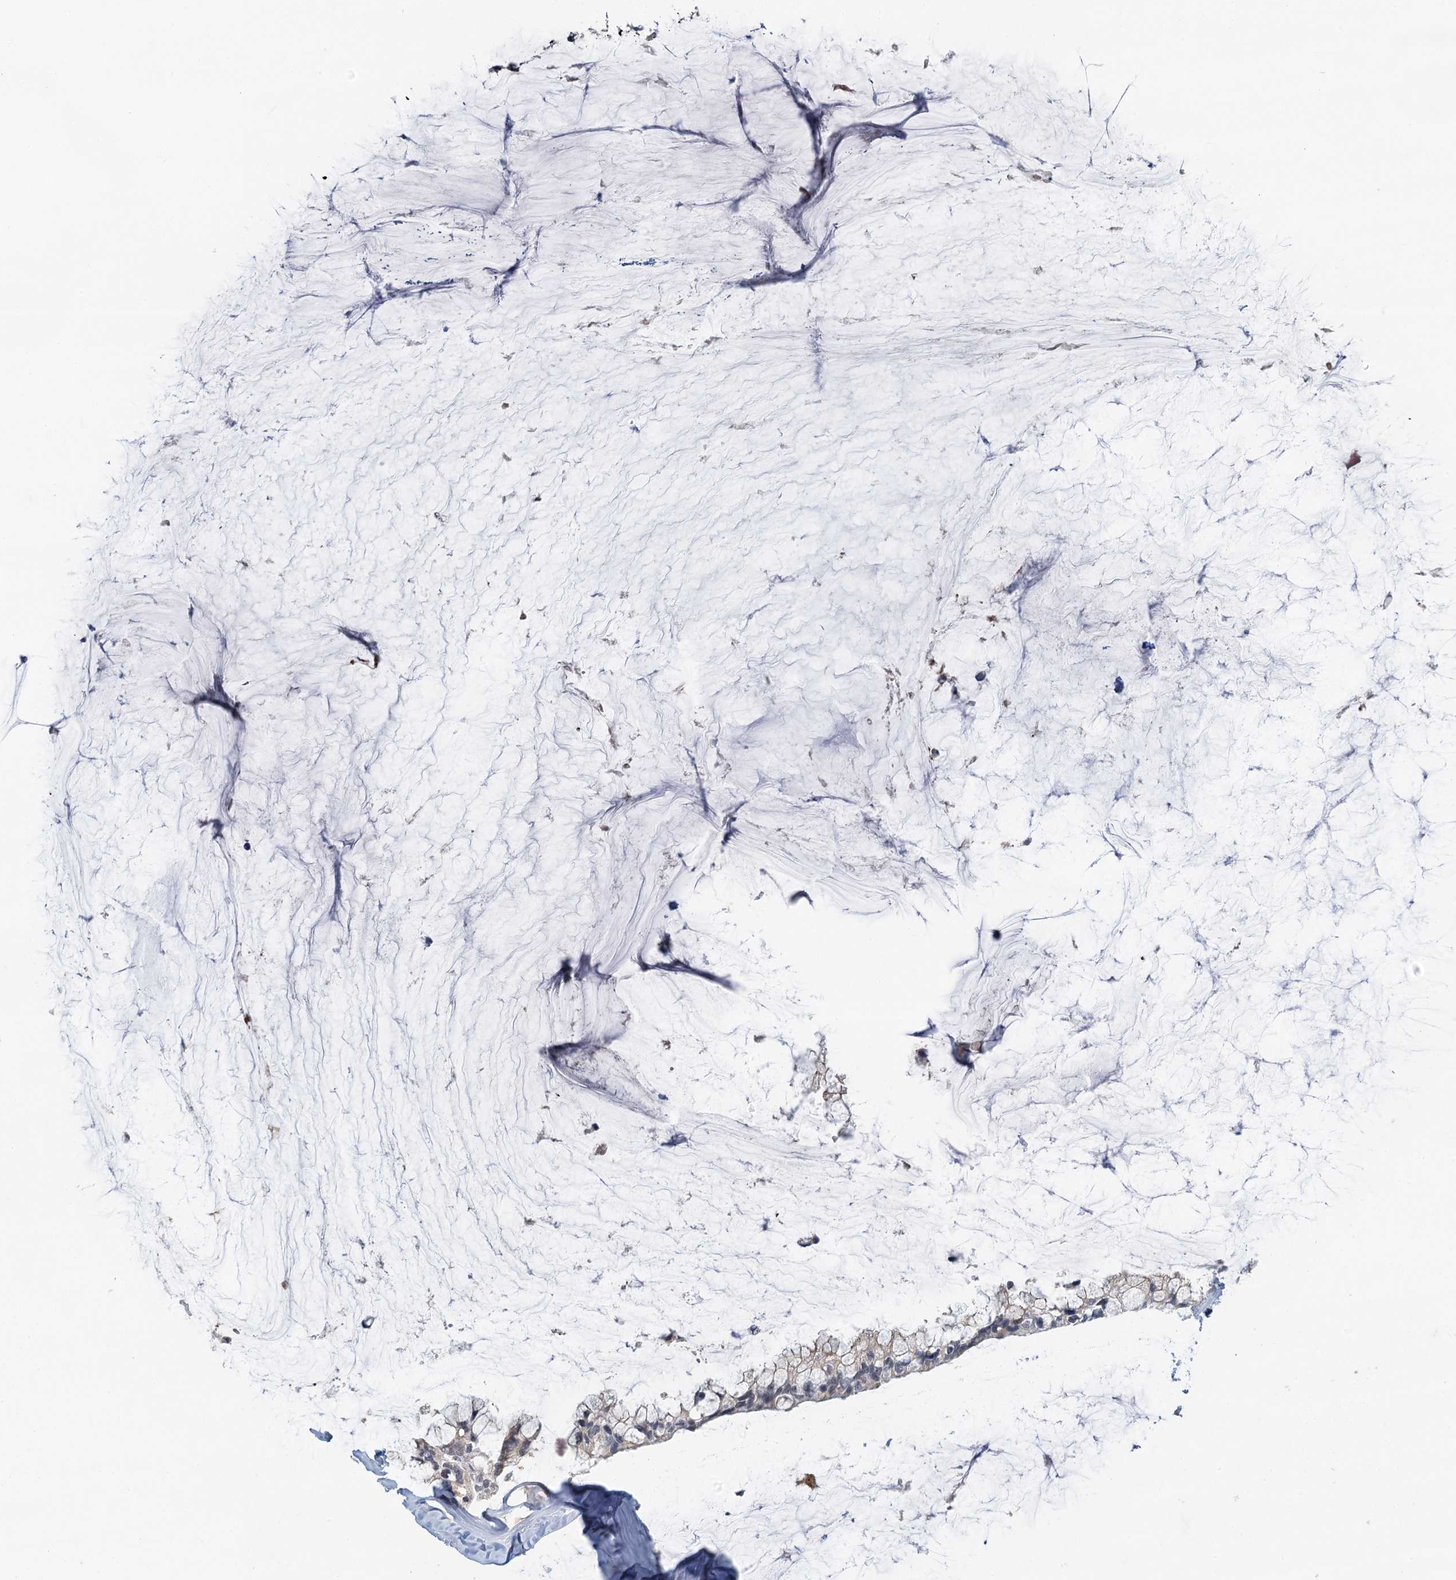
{"staining": {"intensity": "negative", "quantity": "none", "location": "none"}, "tissue": "ovarian cancer", "cell_type": "Tumor cells", "image_type": "cancer", "snomed": [{"axis": "morphology", "description": "Cystadenocarcinoma, mucinous, NOS"}, {"axis": "topography", "description": "Ovary"}], "caption": "Micrograph shows no protein positivity in tumor cells of ovarian cancer tissue.", "gene": "GPATCH11", "patient": {"sex": "female", "age": 39}}